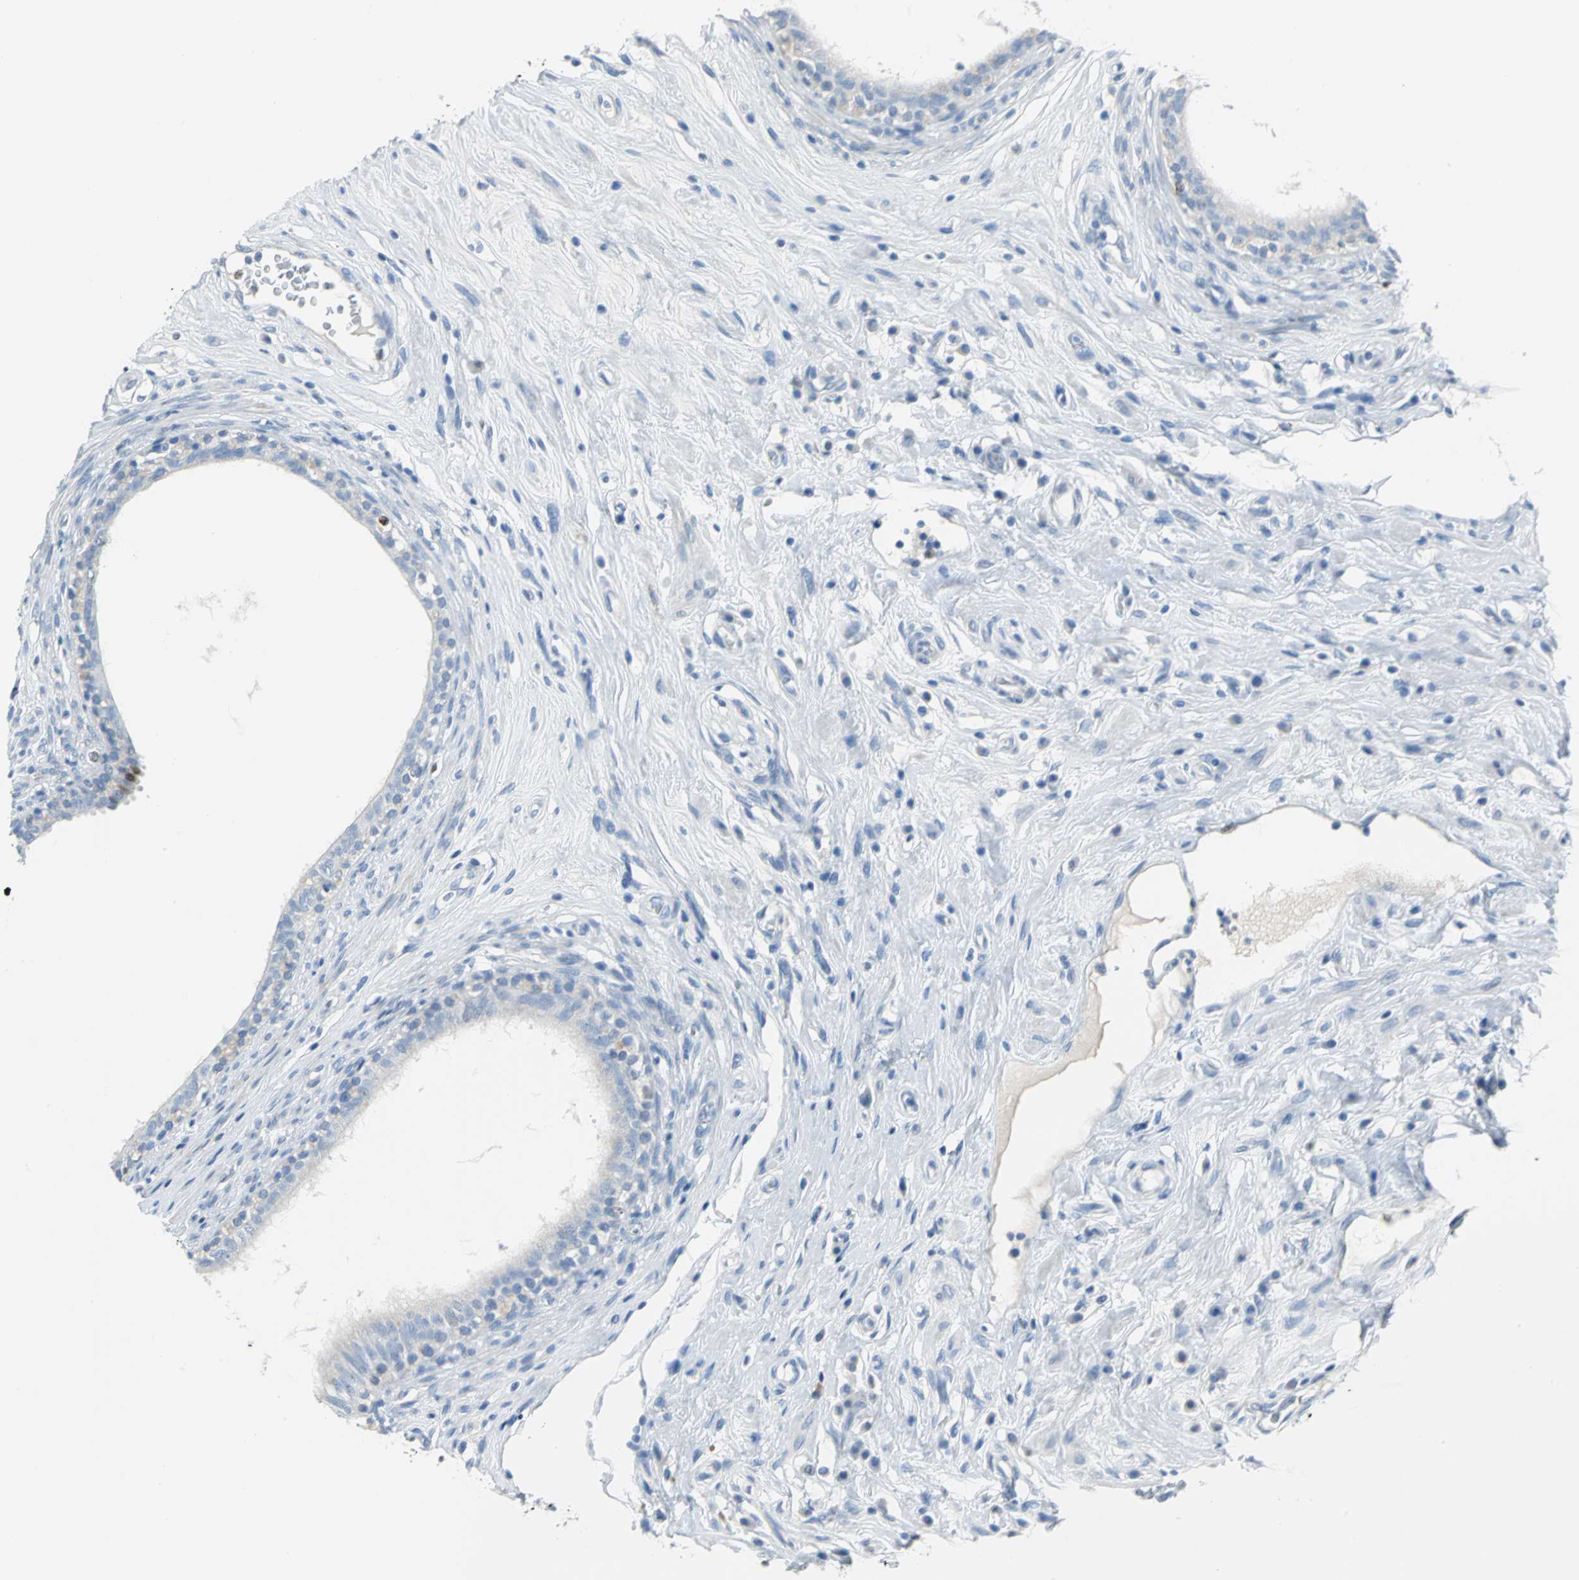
{"staining": {"intensity": "negative", "quantity": "none", "location": "none"}, "tissue": "epididymis", "cell_type": "Glandular cells", "image_type": "normal", "snomed": [{"axis": "morphology", "description": "Normal tissue, NOS"}, {"axis": "morphology", "description": "Inflammation, NOS"}, {"axis": "topography", "description": "Epididymis"}], "caption": "Immunohistochemical staining of benign epididymis demonstrates no significant staining in glandular cells.", "gene": "MCM3", "patient": {"sex": "male", "age": 84}}